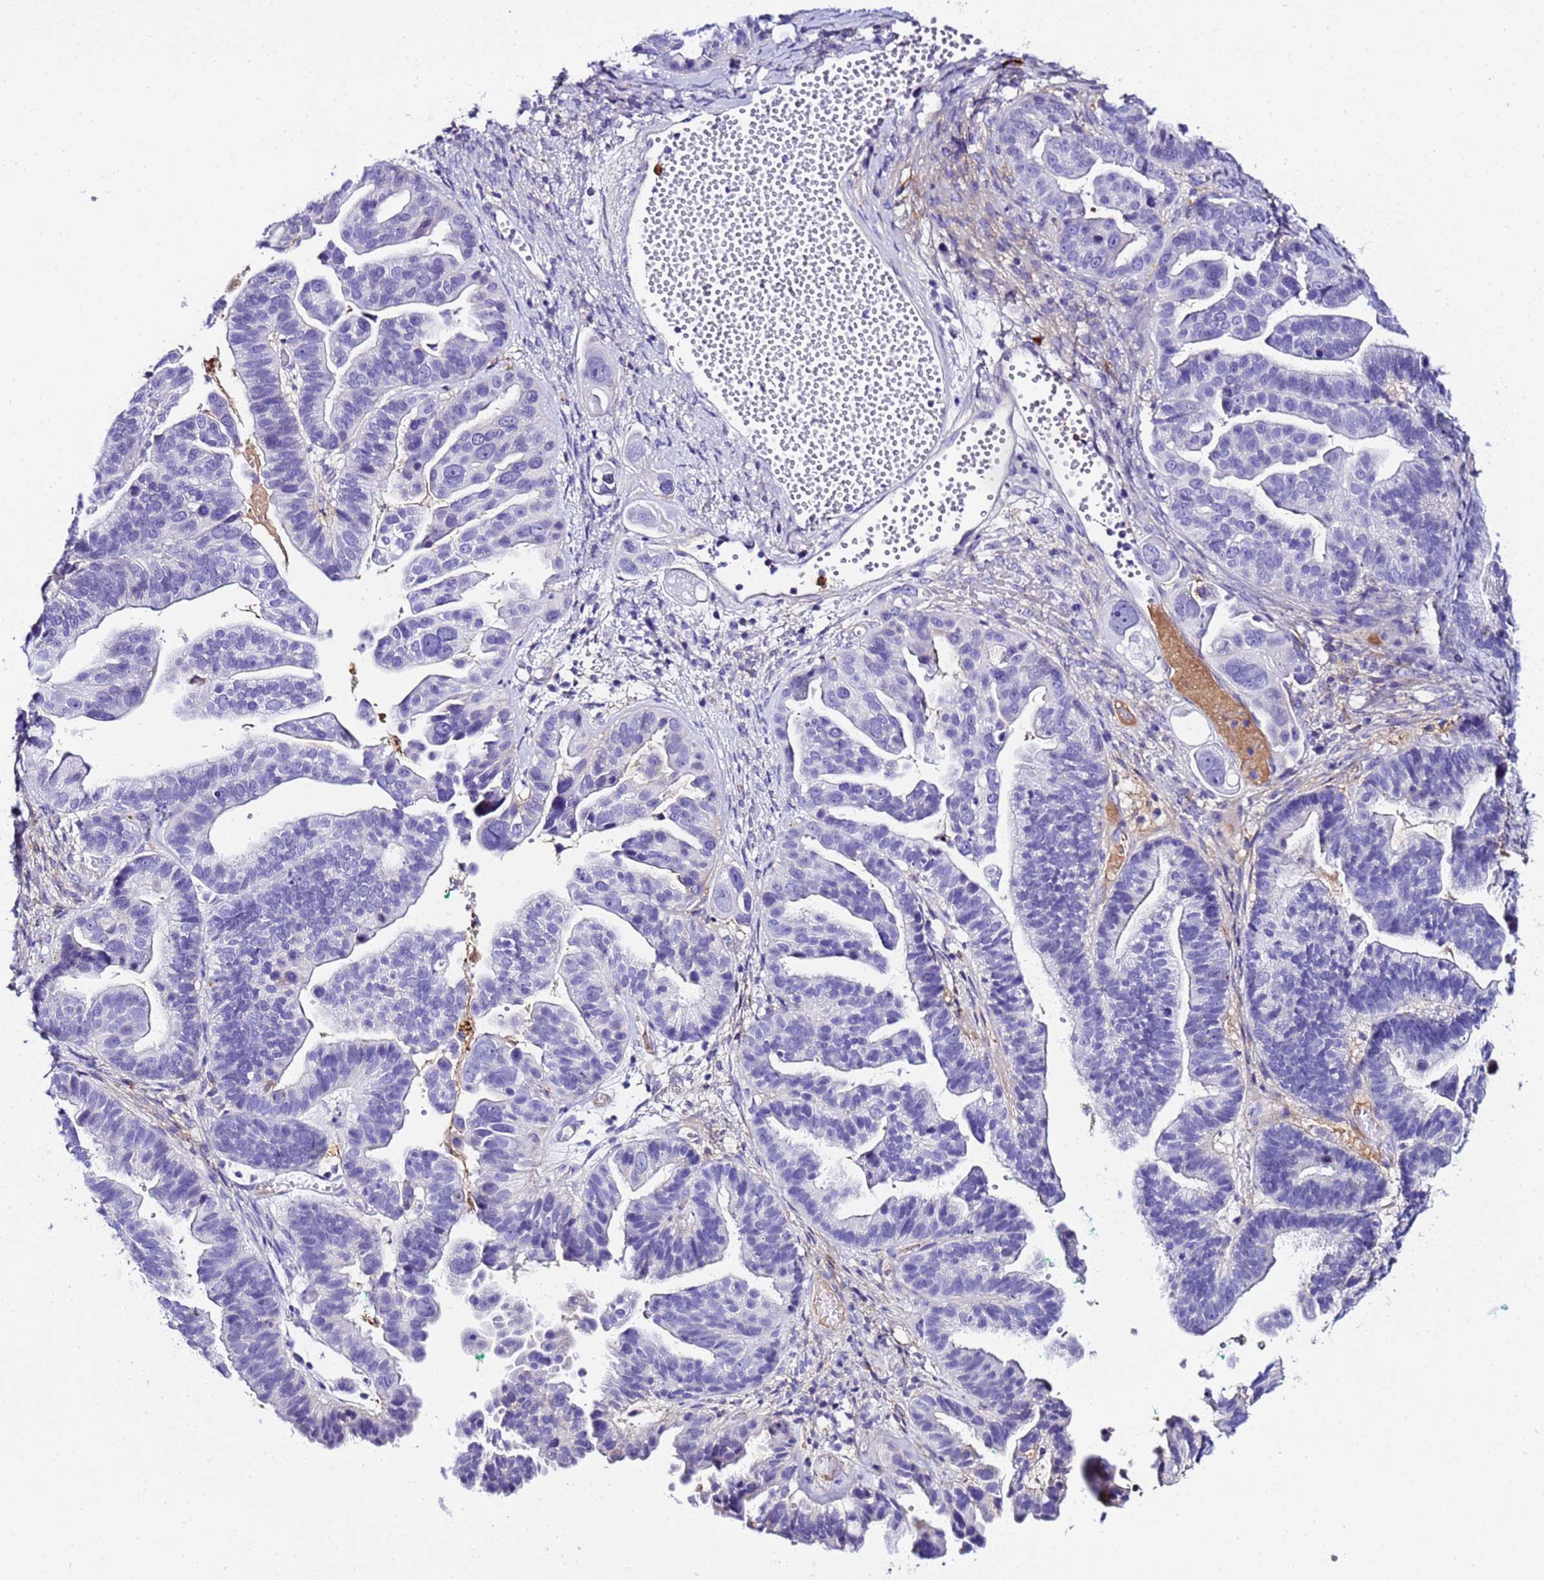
{"staining": {"intensity": "negative", "quantity": "none", "location": "none"}, "tissue": "ovarian cancer", "cell_type": "Tumor cells", "image_type": "cancer", "snomed": [{"axis": "morphology", "description": "Cystadenocarcinoma, serous, NOS"}, {"axis": "topography", "description": "Ovary"}], "caption": "Human serous cystadenocarcinoma (ovarian) stained for a protein using IHC reveals no expression in tumor cells.", "gene": "CFHR2", "patient": {"sex": "female", "age": 56}}